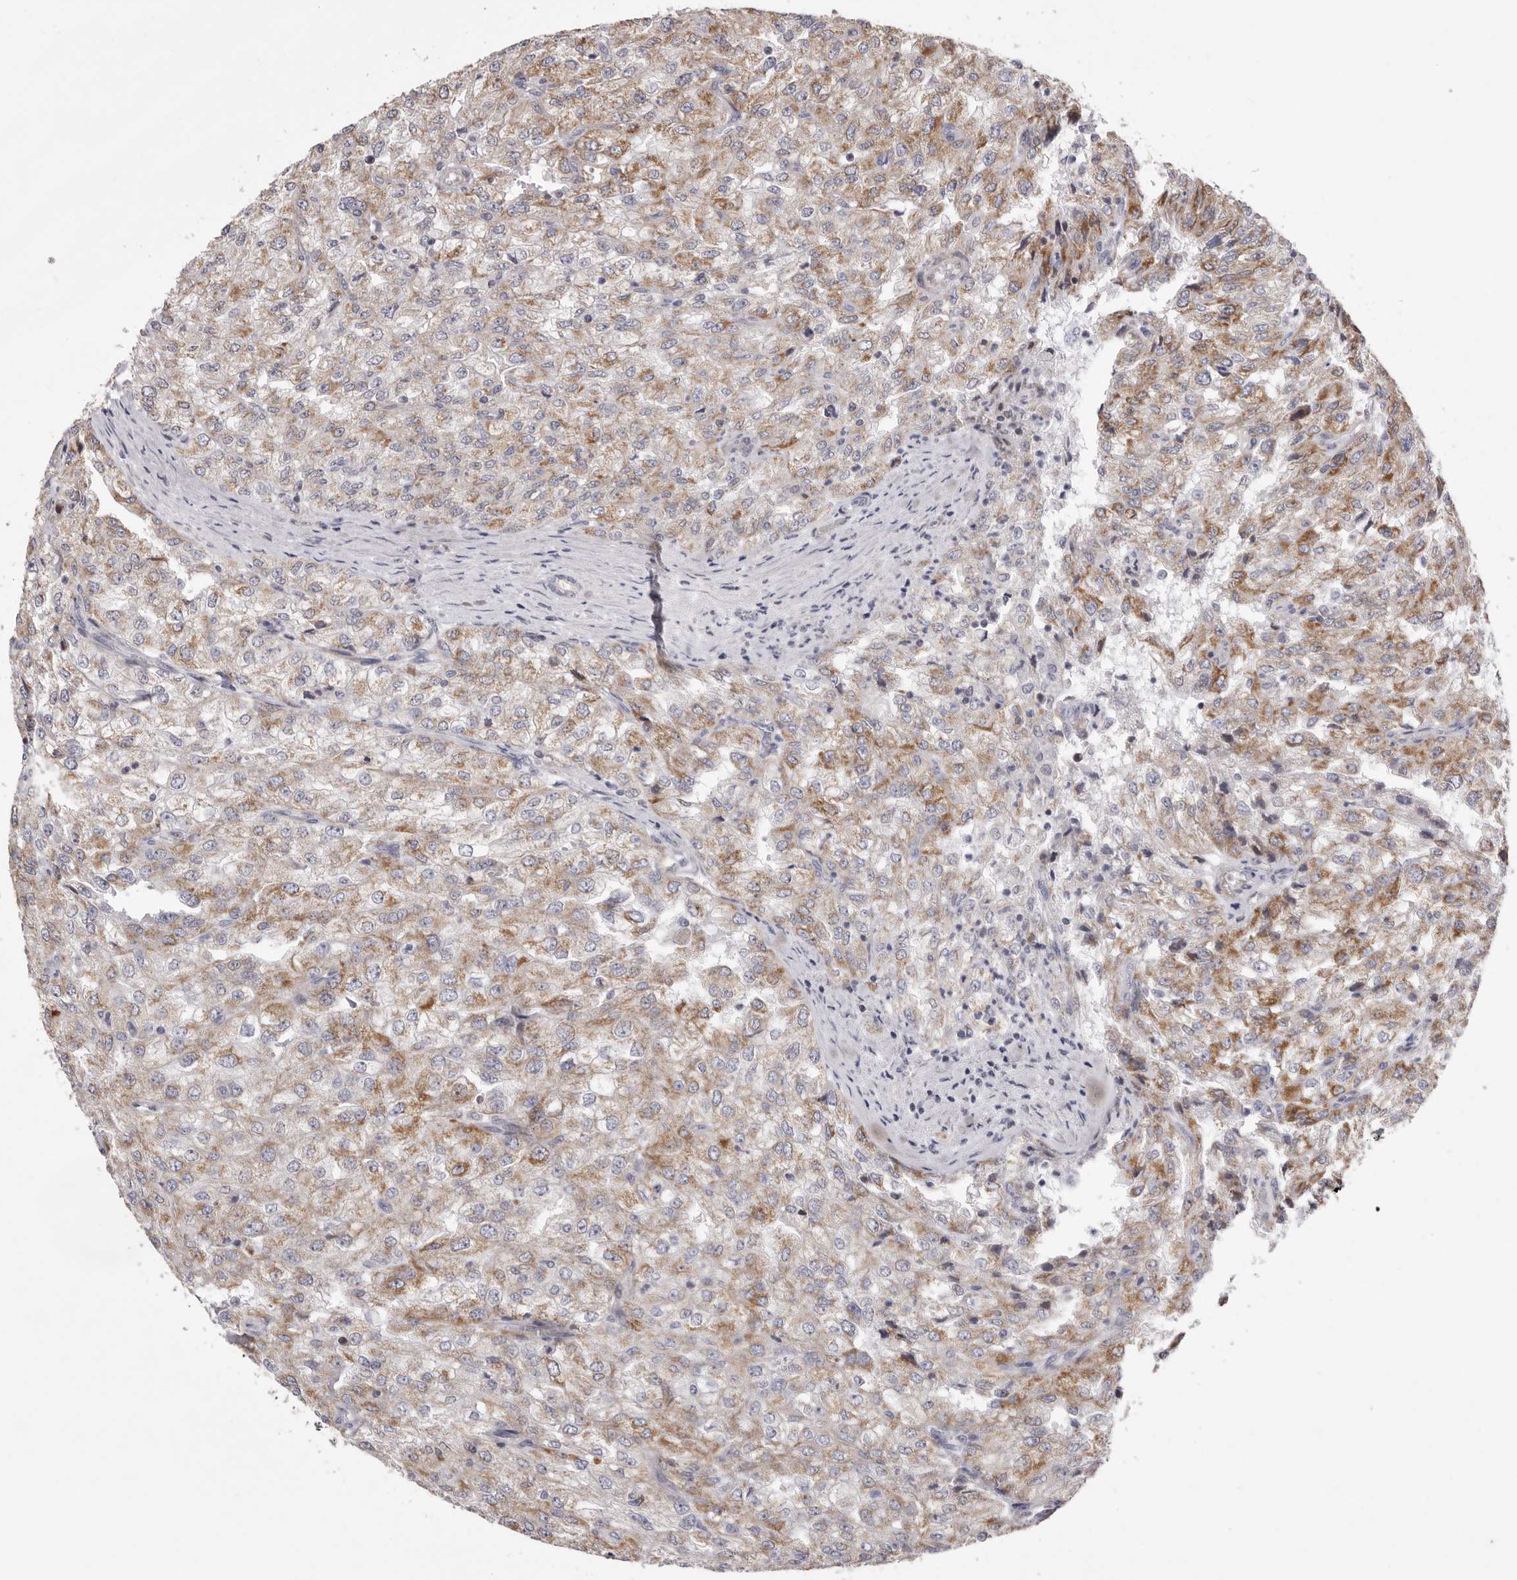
{"staining": {"intensity": "moderate", "quantity": ">75%", "location": "cytoplasmic/membranous"}, "tissue": "renal cancer", "cell_type": "Tumor cells", "image_type": "cancer", "snomed": [{"axis": "morphology", "description": "Adenocarcinoma, NOS"}, {"axis": "topography", "description": "Kidney"}], "caption": "This histopathology image displays IHC staining of human renal cancer, with medium moderate cytoplasmic/membranous expression in approximately >75% of tumor cells.", "gene": "TIMM17B", "patient": {"sex": "female", "age": 54}}